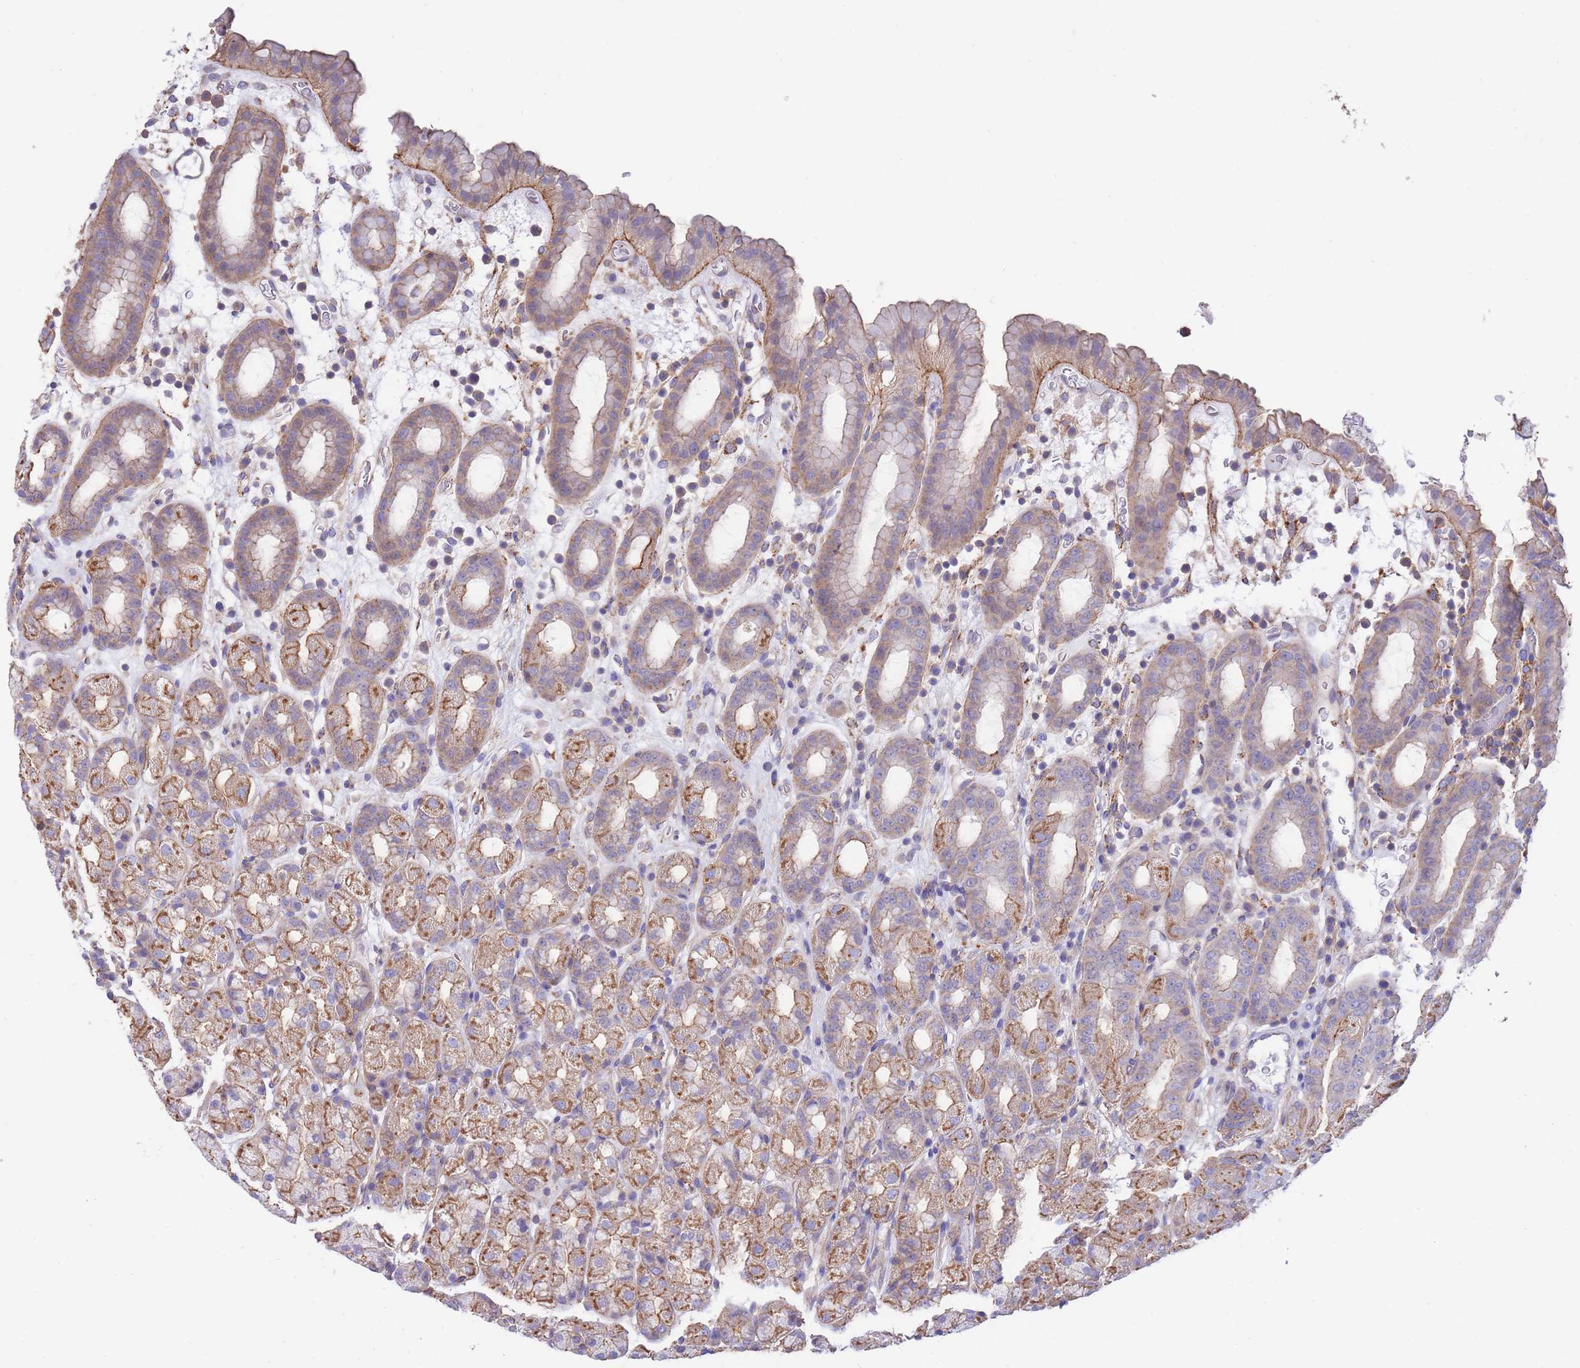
{"staining": {"intensity": "moderate", "quantity": "25%-75%", "location": "cytoplasmic/membranous"}, "tissue": "stomach", "cell_type": "Glandular cells", "image_type": "normal", "snomed": [{"axis": "morphology", "description": "Normal tissue, NOS"}, {"axis": "topography", "description": "Stomach, upper"}, {"axis": "topography", "description": "Stomach, lower"}, {"axis": "topography", "description": "Small intestine"}], "caption": "A photomicrograph showing moderate cytoplasmic/membranous positivity in about 25%-75% of glandular cells in unremarkable stomach, as visualized by brown immunohistochemical staining.", "gene": "LRRN4CL", "patient": {"sex": "male", "age": 68}}